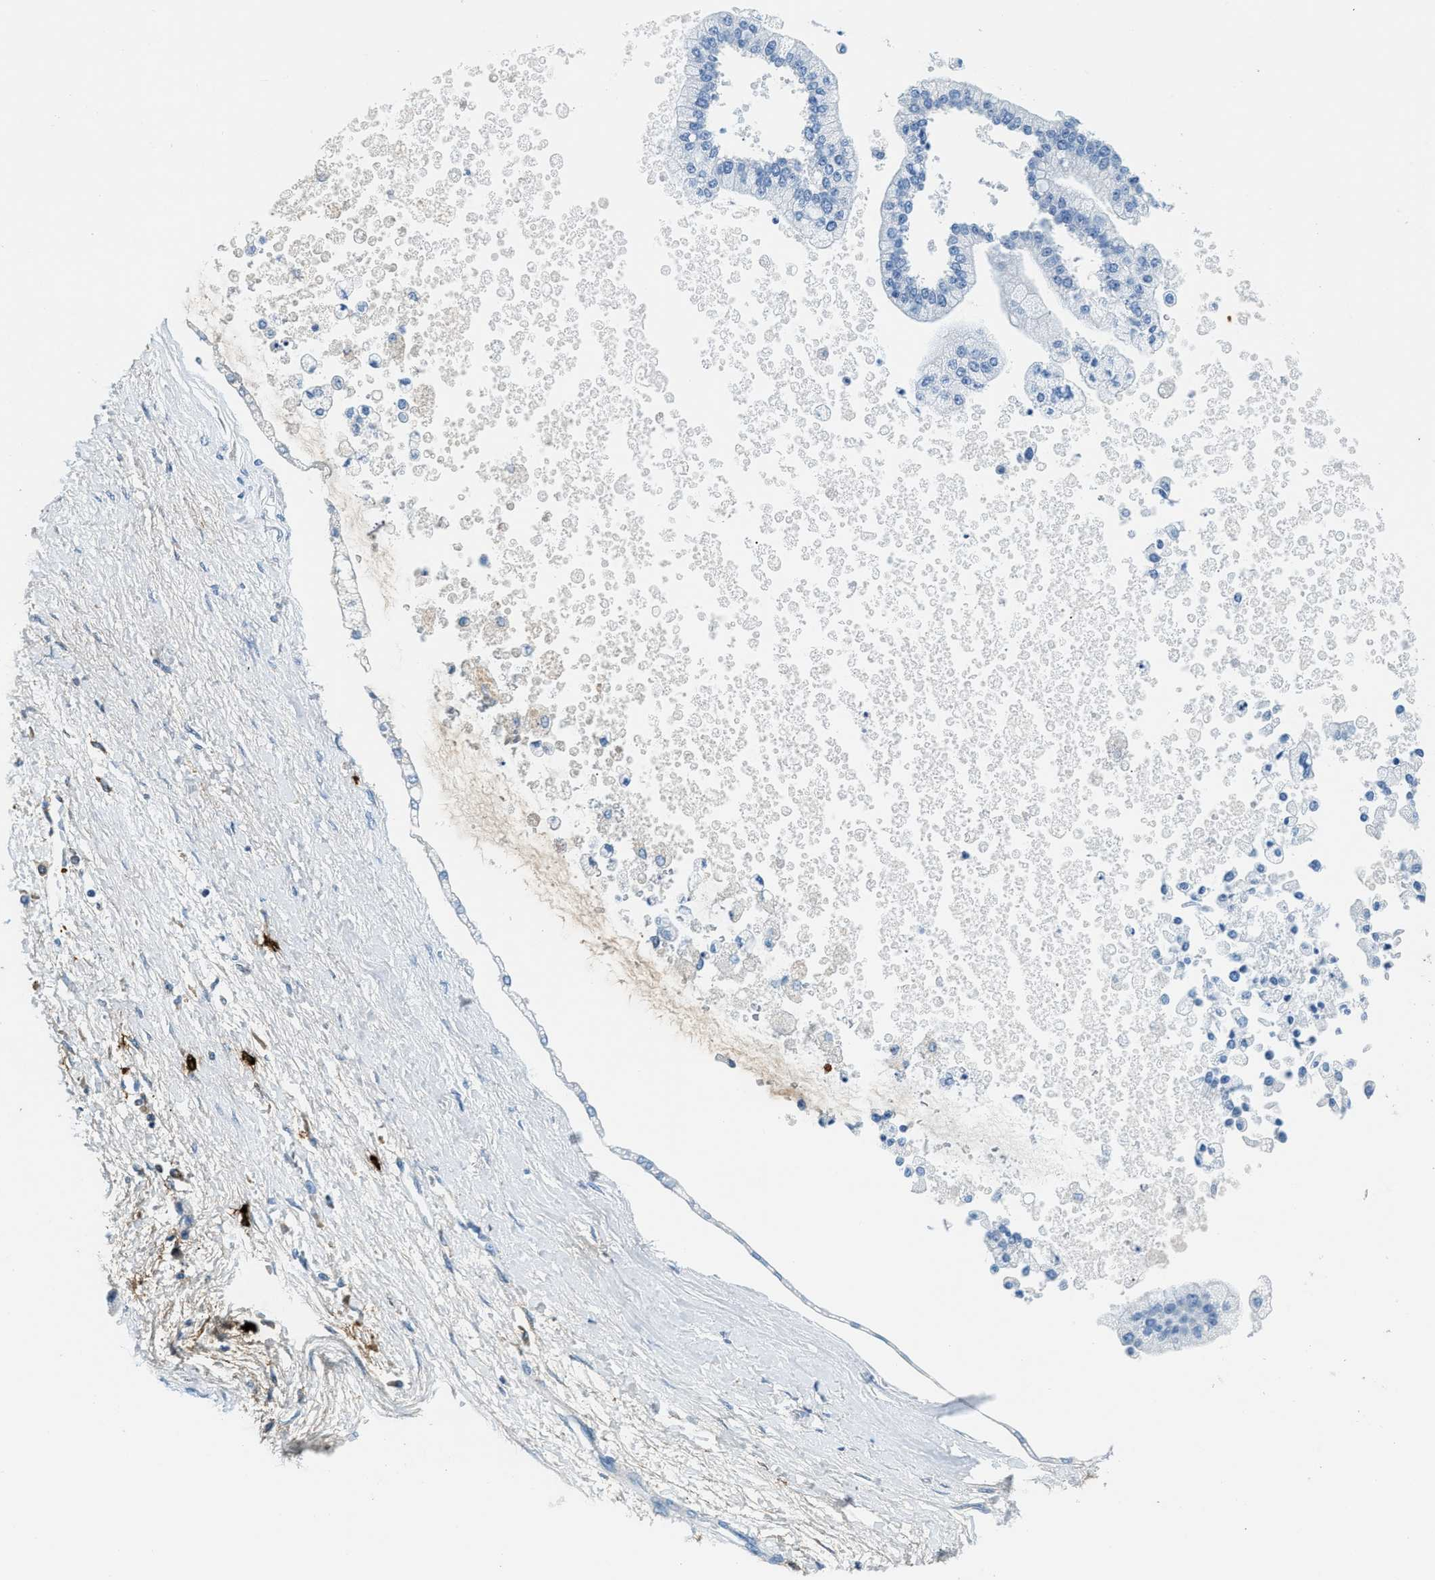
{"staining": {"intensity": "negative", "quantity": "none", "location": "none"}, "tissue": "liver cancer", "cell_type": "Tumor cells", "image_type": "cancer", "snomed": [{"axis": "morphology", "description": "Cholangiocarcinoma"}, {"axis": "topography", "description": "Liver"}], "caption": "Human liver cancer stained for a protein using immunohistochemistry reveals no staining in tumor cells.", "gene": "TPSAB1", "patient": {"sex": "male", "age": 50}}